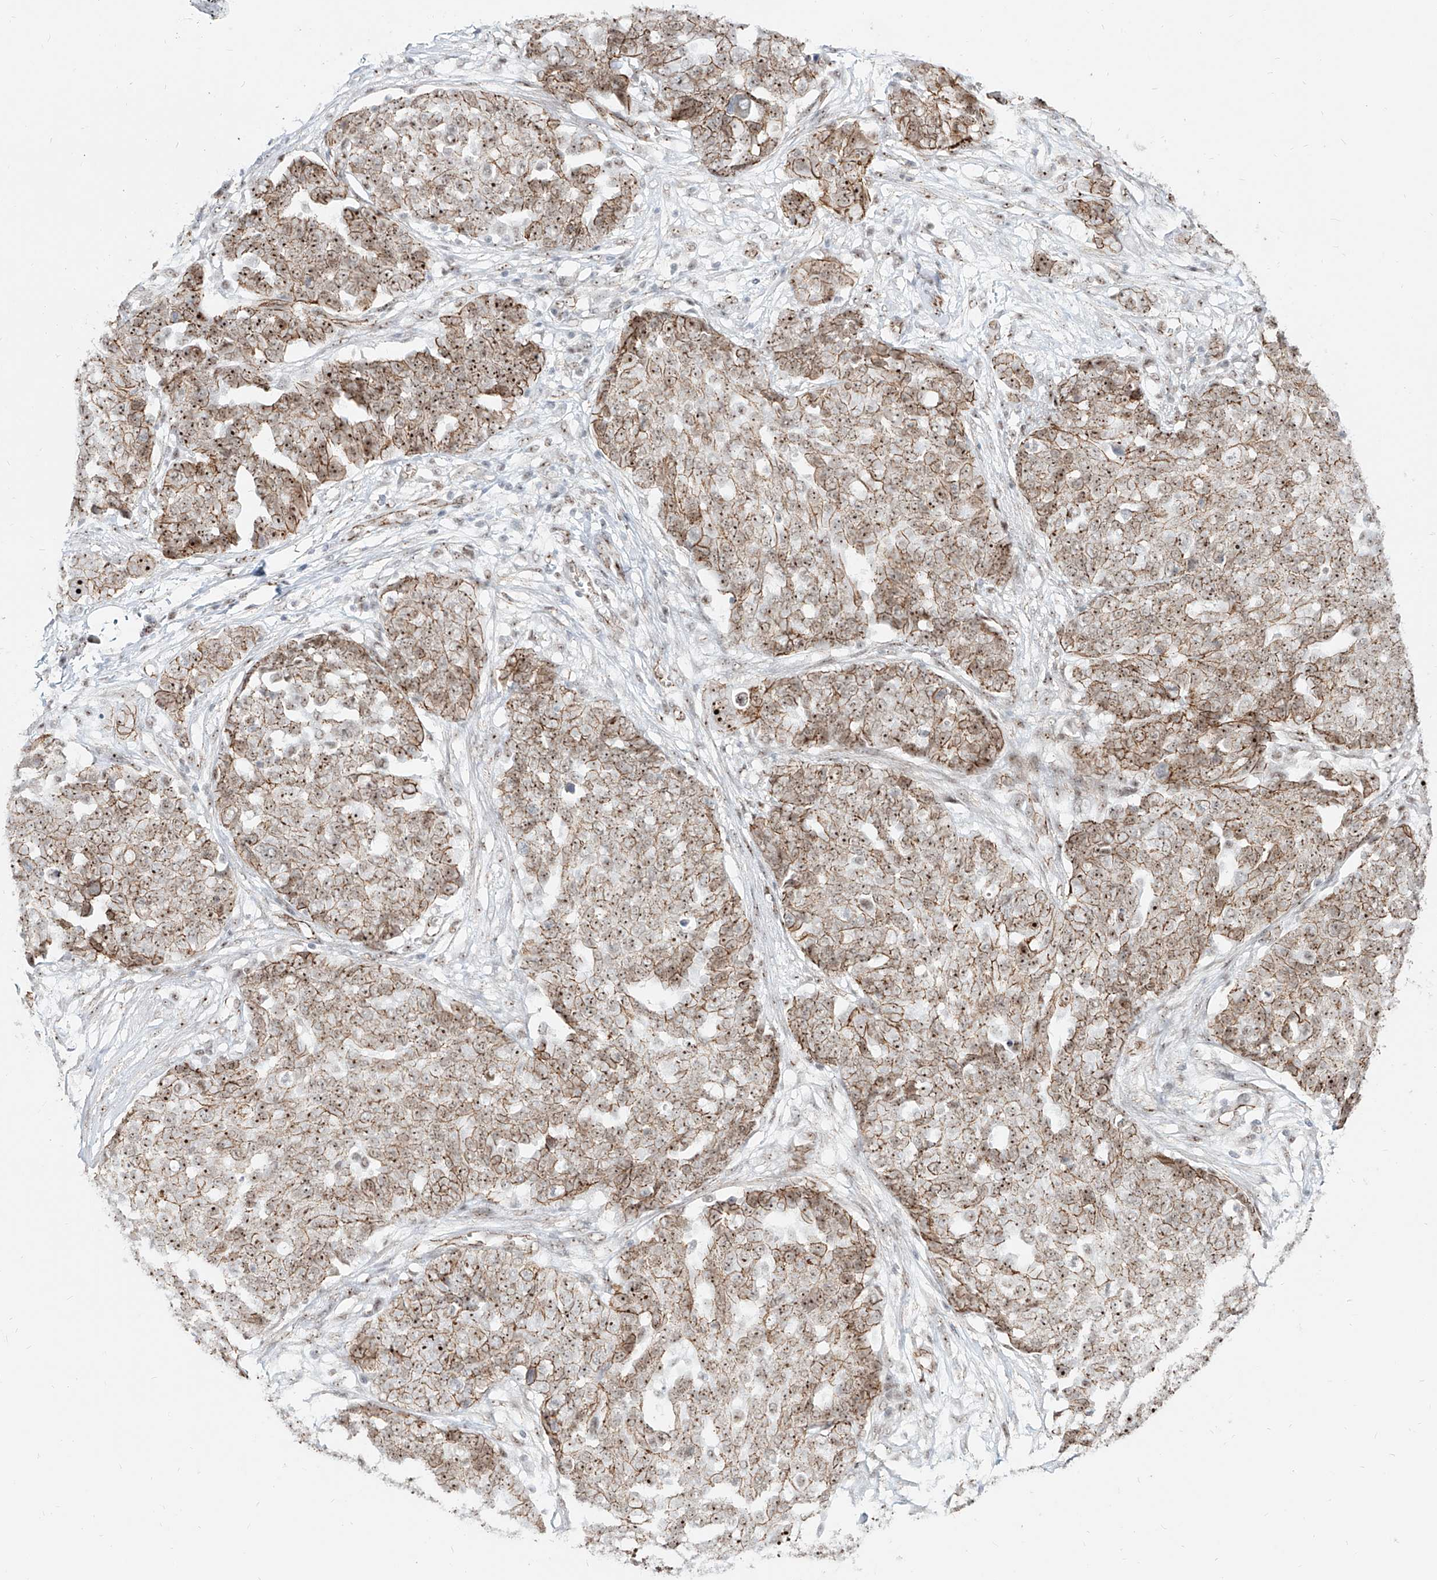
{"staining": {"intensity": "moderate", "quantity": ">75%", "location": "cytoplasmic/membranous,nuclear"}, "tissue": "ovarian cancer", "cell_type": "Tumor cells", "image_type": "cancer", "snomed": [{"axis": "morphology", "description": "Cystadenocarcinoma, serous, NOS"}, {"axis": "topography", "description": "Soft tissue"}, {"axis": "topography", "description": "Ovary"}], "caption": "Immunohistochemistry histopathology image of ovarian cancer stained for a protein (brown), which demonstrates medium levels of moderate cytoplasmic/membranous and nuclear expression in about >75% of tumor cells.", "gene": "ZNF710", "patient": {"sex": "female", "age": 57}}